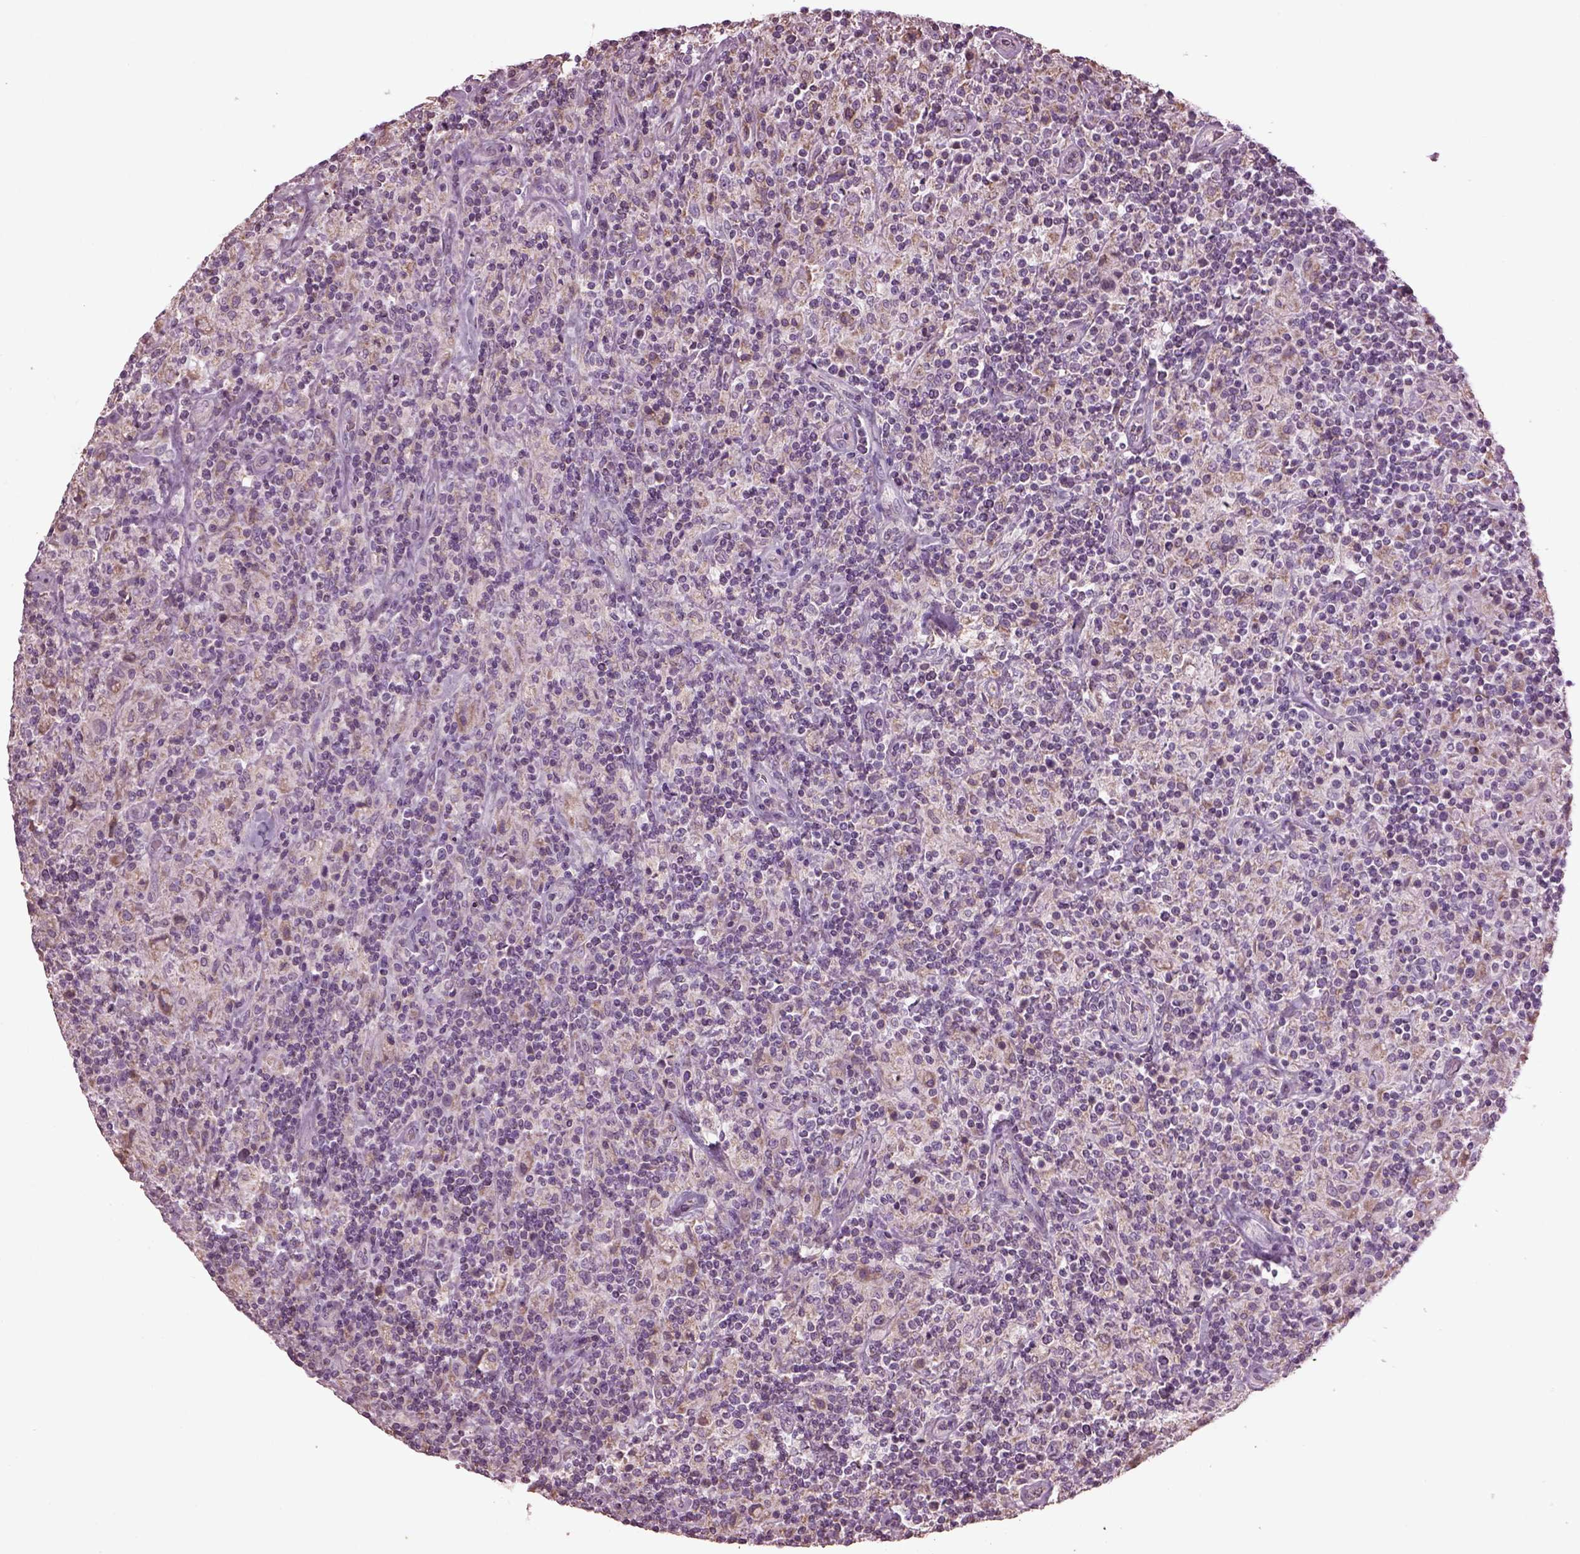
{"staining": {"intensity": "negative", "quantity": "none", "location": "none"}, "tissue": "lymphoma", "cell_type": "Tumor cells", "image_type": "cancer", "snomed": [{"axis": "morphology", "description": "Hodgkin's disease, NOS"}, {"axis": "topography", "description": "Lymph node"}], "caption": "High power microscopy histopathology image of an immunohistochemistry image of Hodgkin's disease, revealing no significant positivity in tumor cells.", "gene": "SPATA7", "patient": {"sex": "male", "age": 70}}